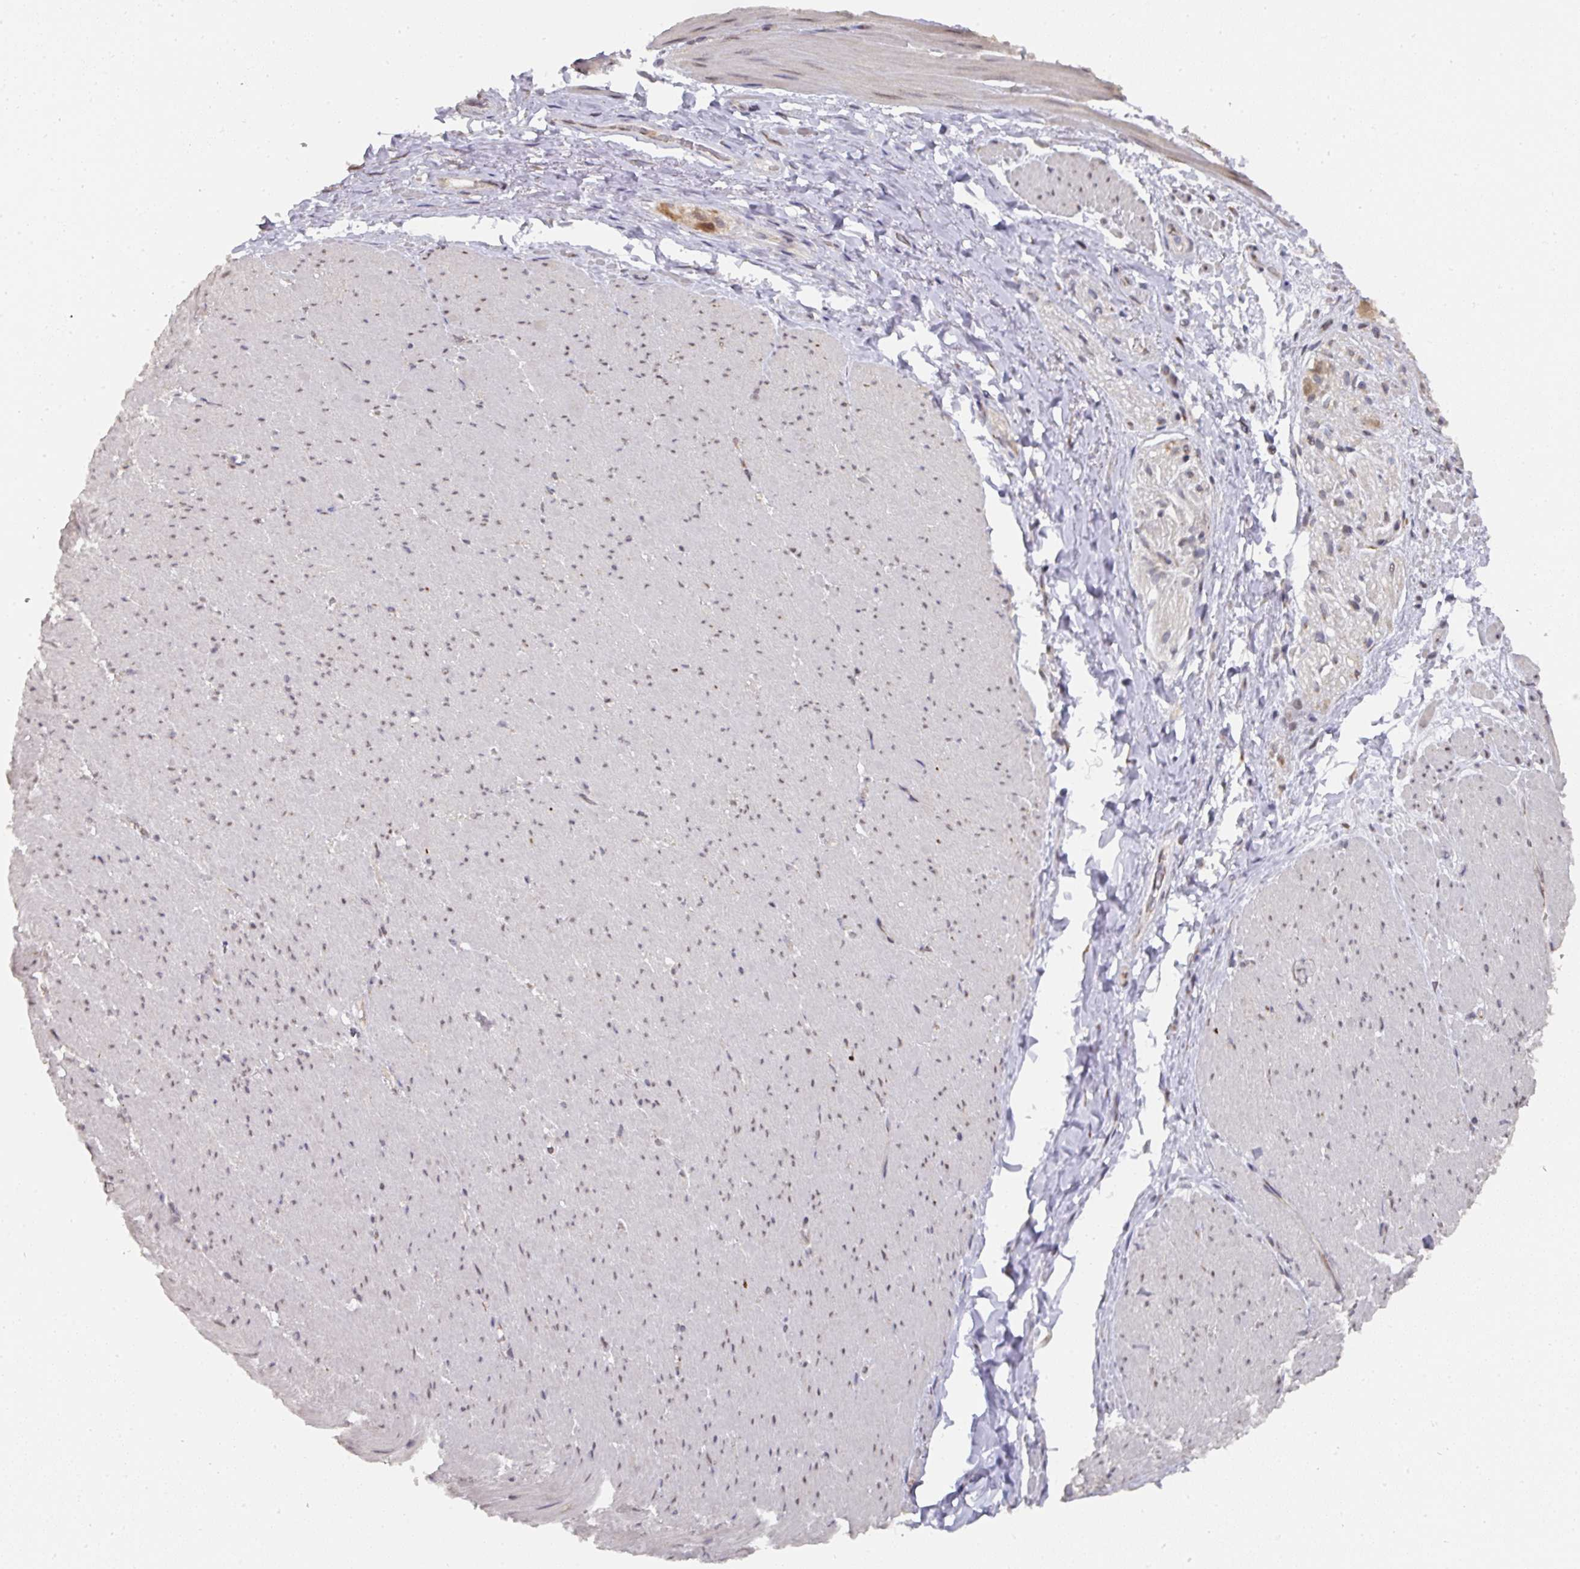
{"staining": {"intensity": "weak", "quantity": "<25%", "location": "nuclear"}, "tissue": "smooth muscle", "cell_type": "Smooth muscle cells", "image_type": "normal", "snomed": [{"axis": "morphology", "description": "Normal tissue, NOS"}, {"axis": "topography", "description": "Smooth muscle"}, {"axis": "topography", "description": "Rectum"}], "caption": "A high-resolution image shows immunohistochemistry (IHC) staining of normal smooth muscle, which displays no significant staining in smooth muscle cells.", "gene": "C18orf25", "patient": {"sex": "male", "age": 53}}